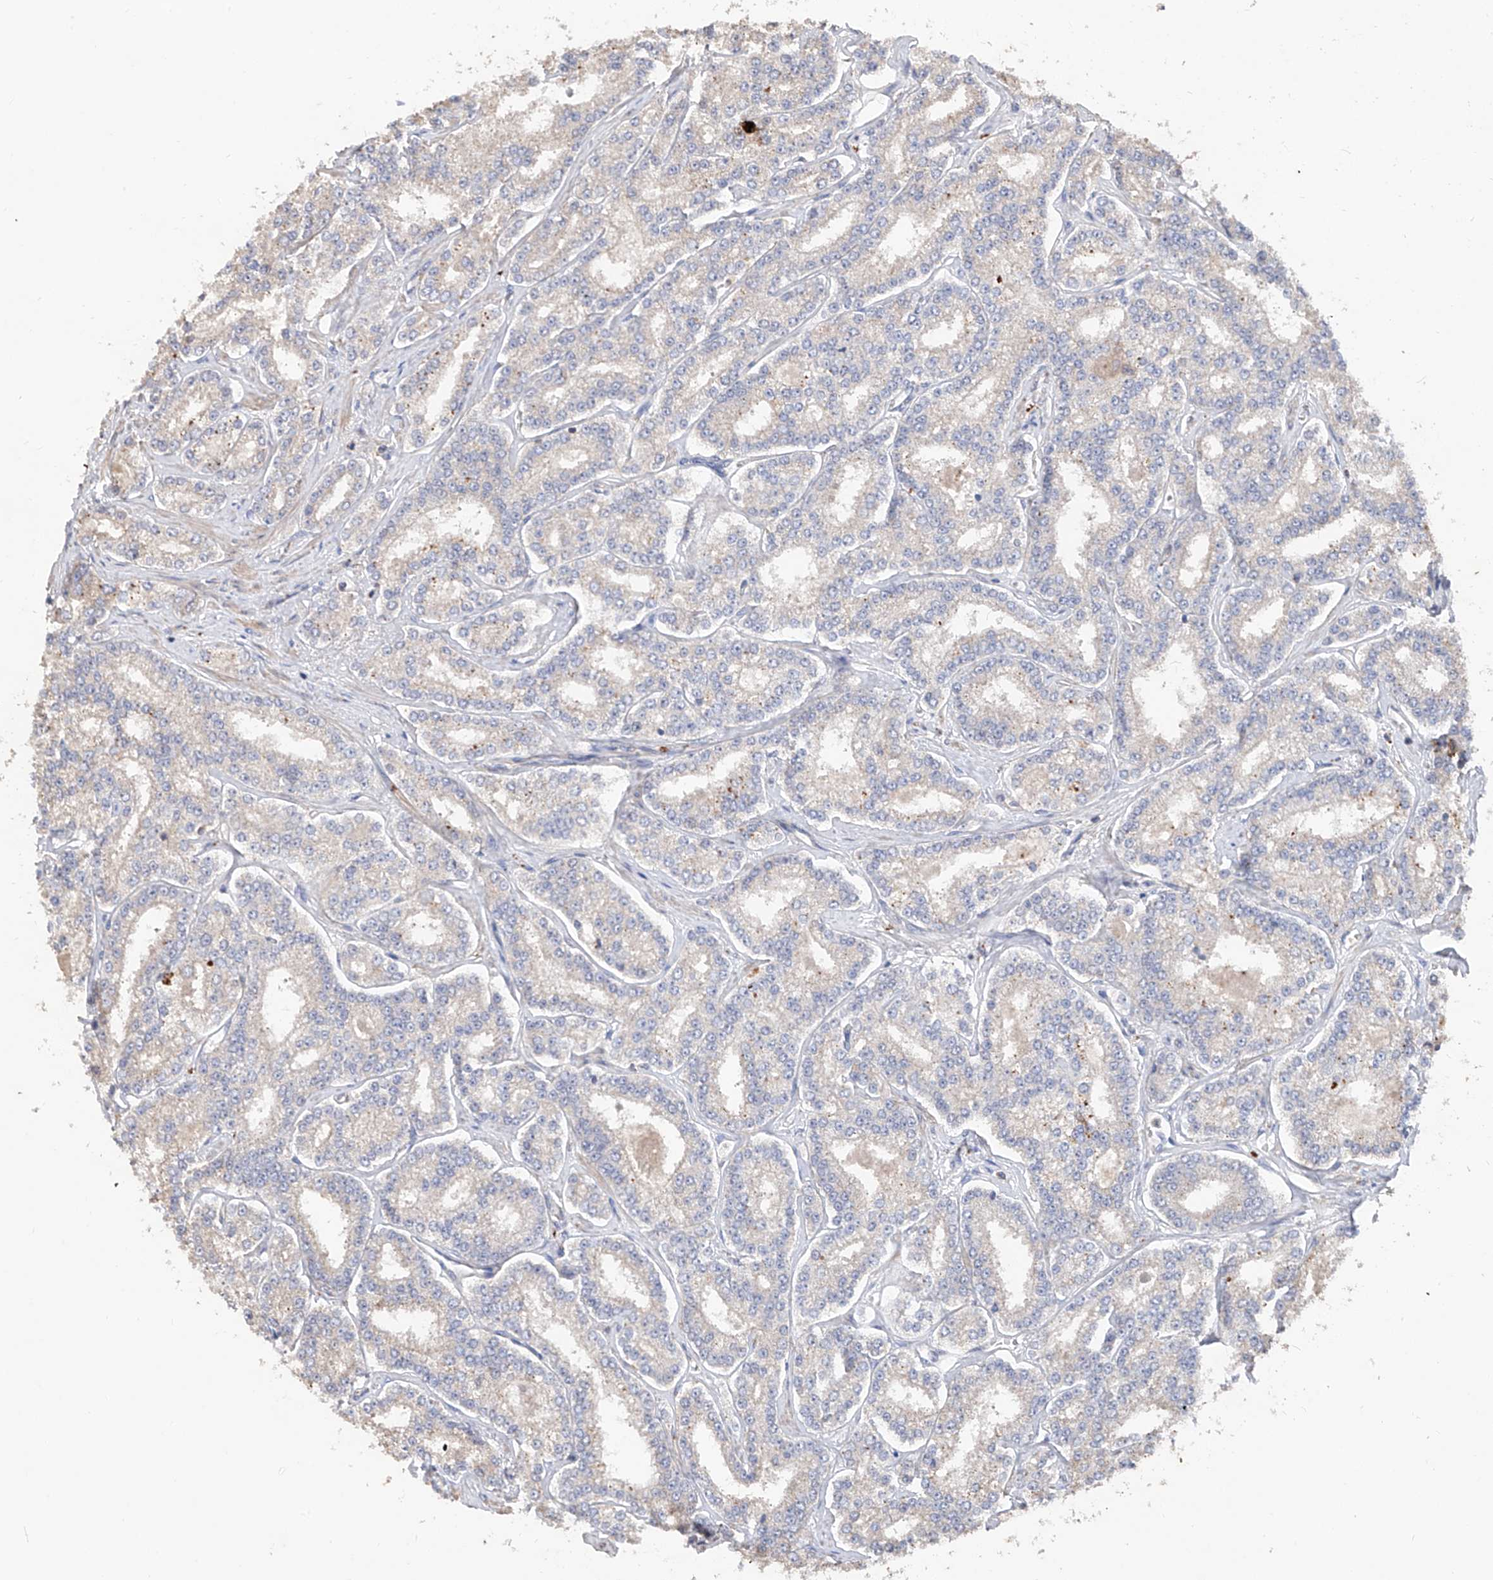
{"staining": {"intensity": "negative", "quantity": "none", "location": "none"}, "tissue": "prostate cancer", "cell_type": "Tumor cells", "image_type": "cancer", "snomed": [{"axis": "morphology", "description": "Normal tissue, NOS"}, {"axis": "morphology", "description": "Adenocarcinoma, High grade"}, {"axis": "topography", "description": "Prostate"}], "caption": "Immunohistochemistry (IHC) histopathology image of neoplastic tissue: prostate cancer stained with DAB (3,3'-diaminobenzidine) exhibits no significant protein positivity in tumor cells.", "gene": "EDN1", "patient": {"sex": "male", "age": 83}}